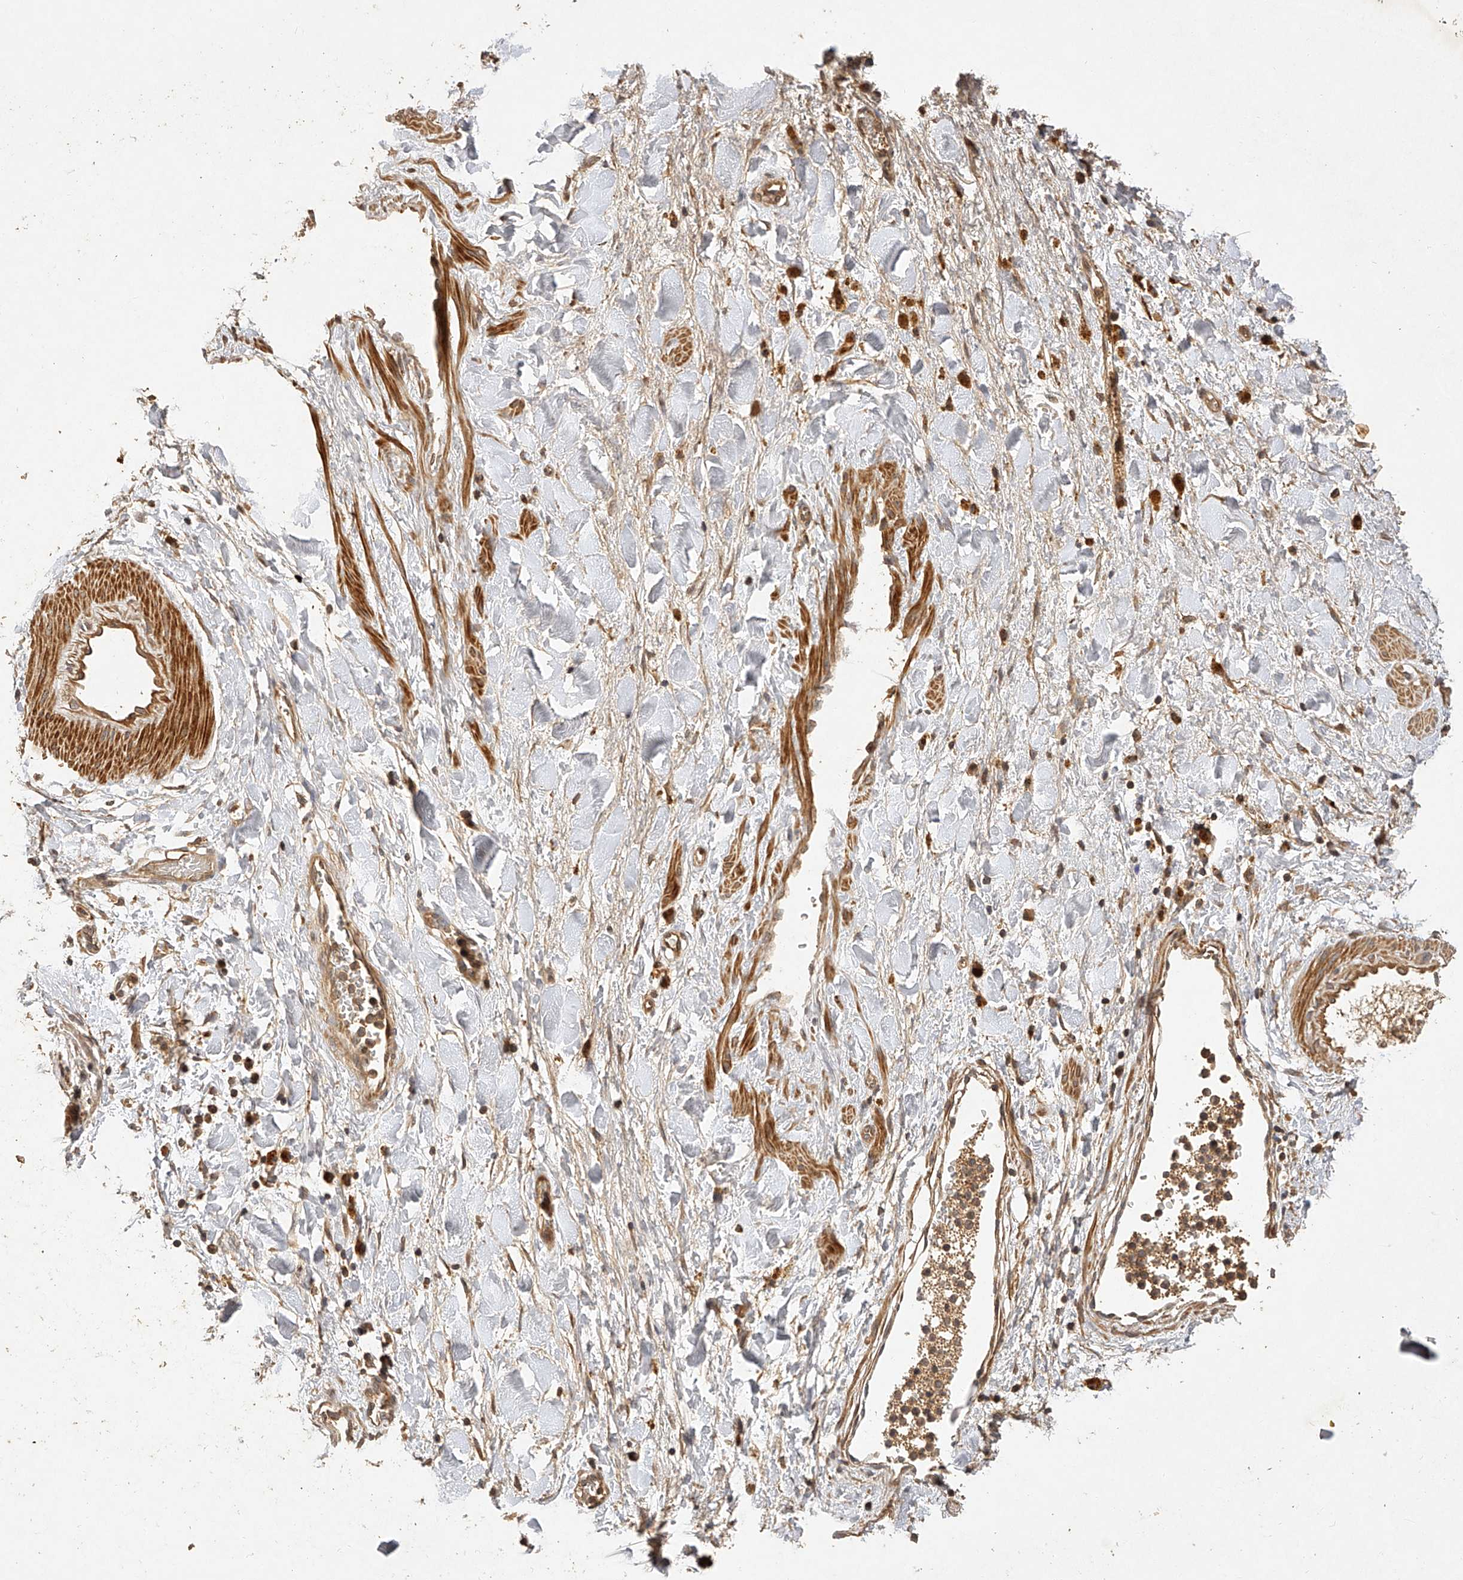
{"staining": {"intensity": "moderate", "quantity": ">75%", "location": "cytoplasmic/membranous"}, "tissue": "adipose tissue", "cell_type": "Adipocytes", "image_type": "normal", "snomed": [{"axis": "morphology", "description": "Normal tissue, NOS"}, {"axis": "topography", "description": "Kidney"}, {"axis": "topography", "description": "Peripheral nerve tissue"}], "caption": "IHC (DAB) staining of normal human adipose tissue shows moderate cytoplasmic/membranous protein staining in about >75% of adipocytes. Immunohistochemistry (ihc) stains the protein in brown and the nuclei are stained blue.", "gene": "NSMAF", "patient": {"sex": "male", "age": 7}}